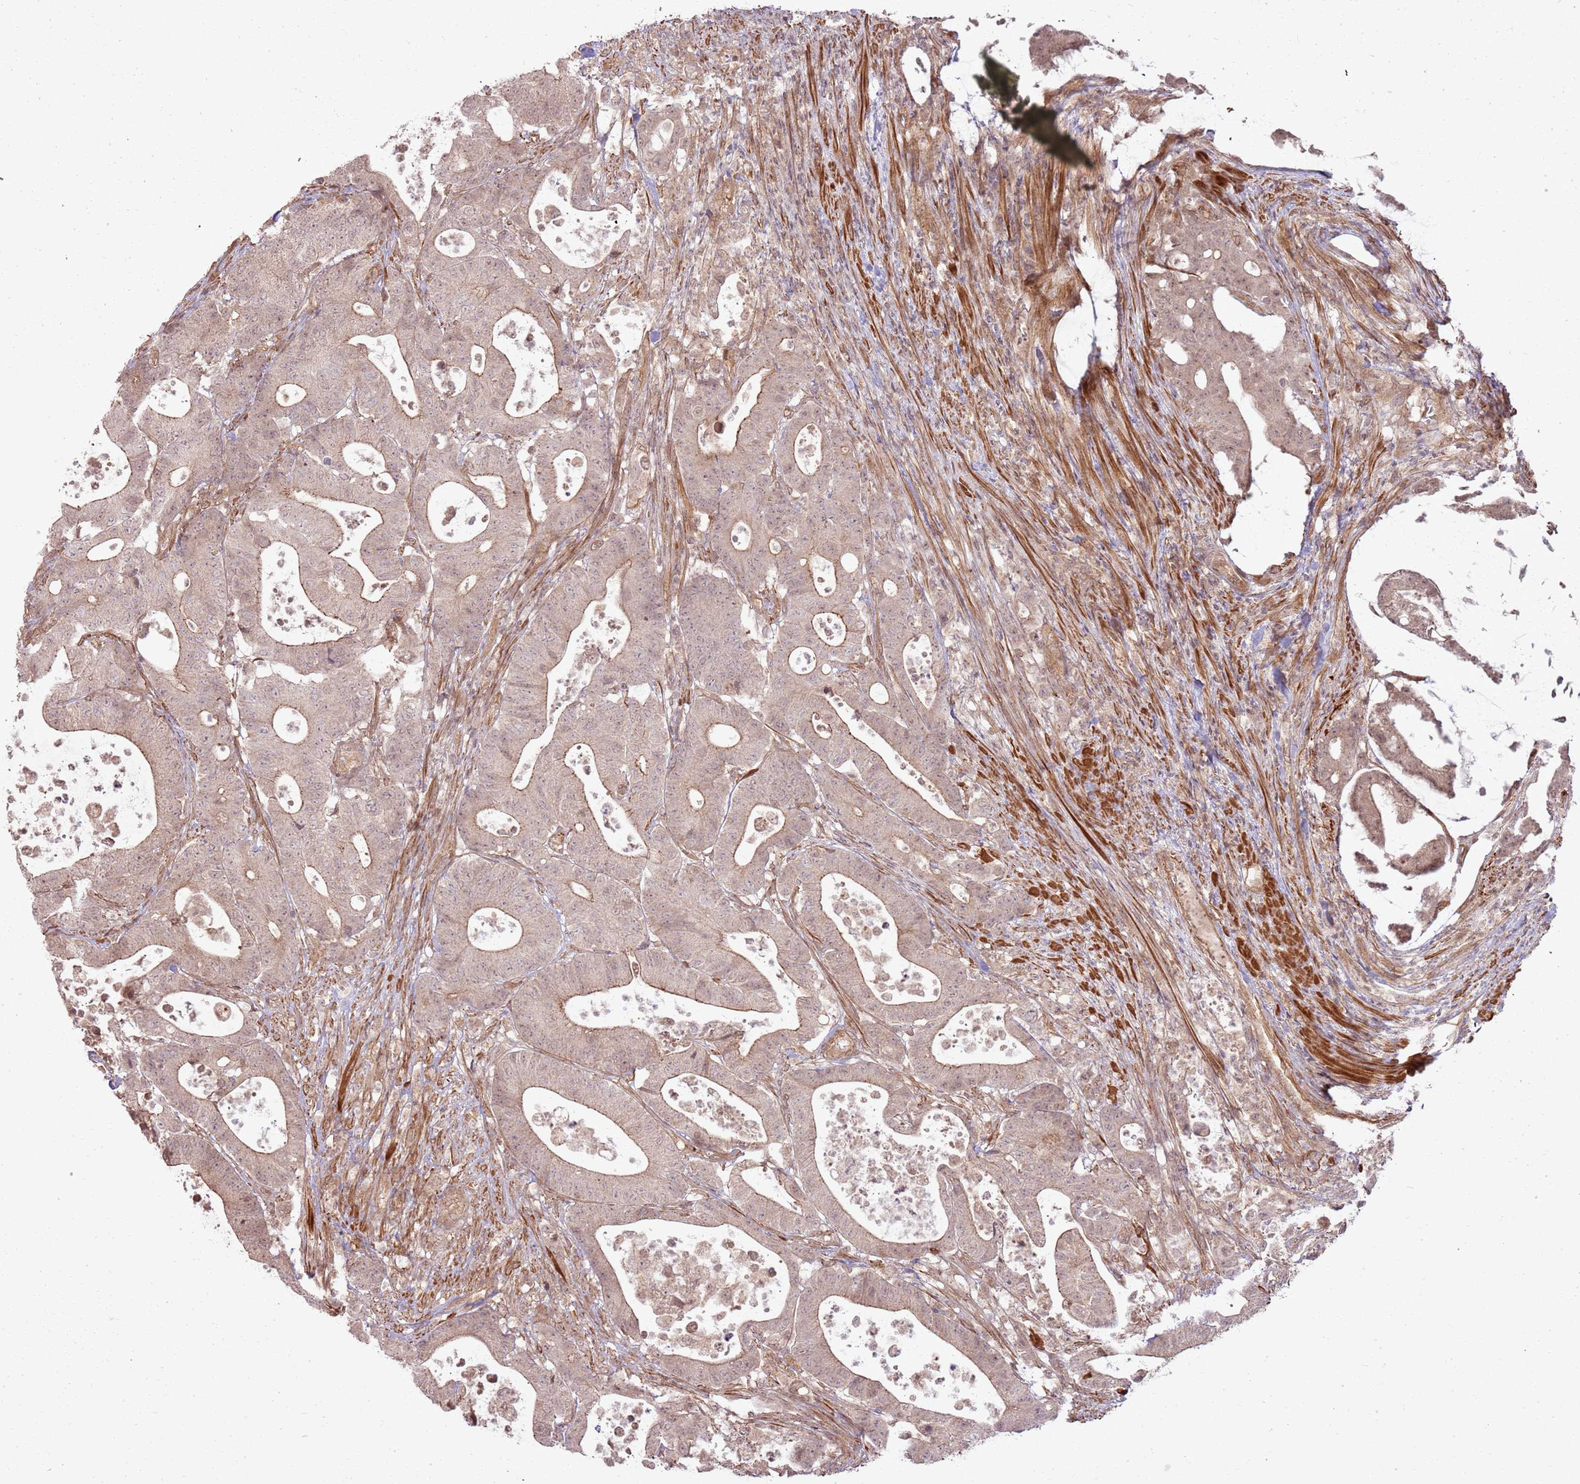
{"staining": {"intensity": "moderate", "quantity": "25%-75%", "location": "cytoplasmic/membranous,nuclear"}, "tissue": "colorectal cancer", "cell_type": "Tumor cells", "image_type": "cancer", "snomed": [{"axis": "morphology", "description": "Adenocarcinoma, NOS"}, {"axis": "topography", "description": "Colon"}], "caption": "Colorectal cancer stained with a brown dye demonstrates moderate cytoplasmic/membranous and nuclear positive positivity in about 25%-75% of tumor cells.", "gene": "ZNF623", "patient": {"sex": "female", "age": 84}}